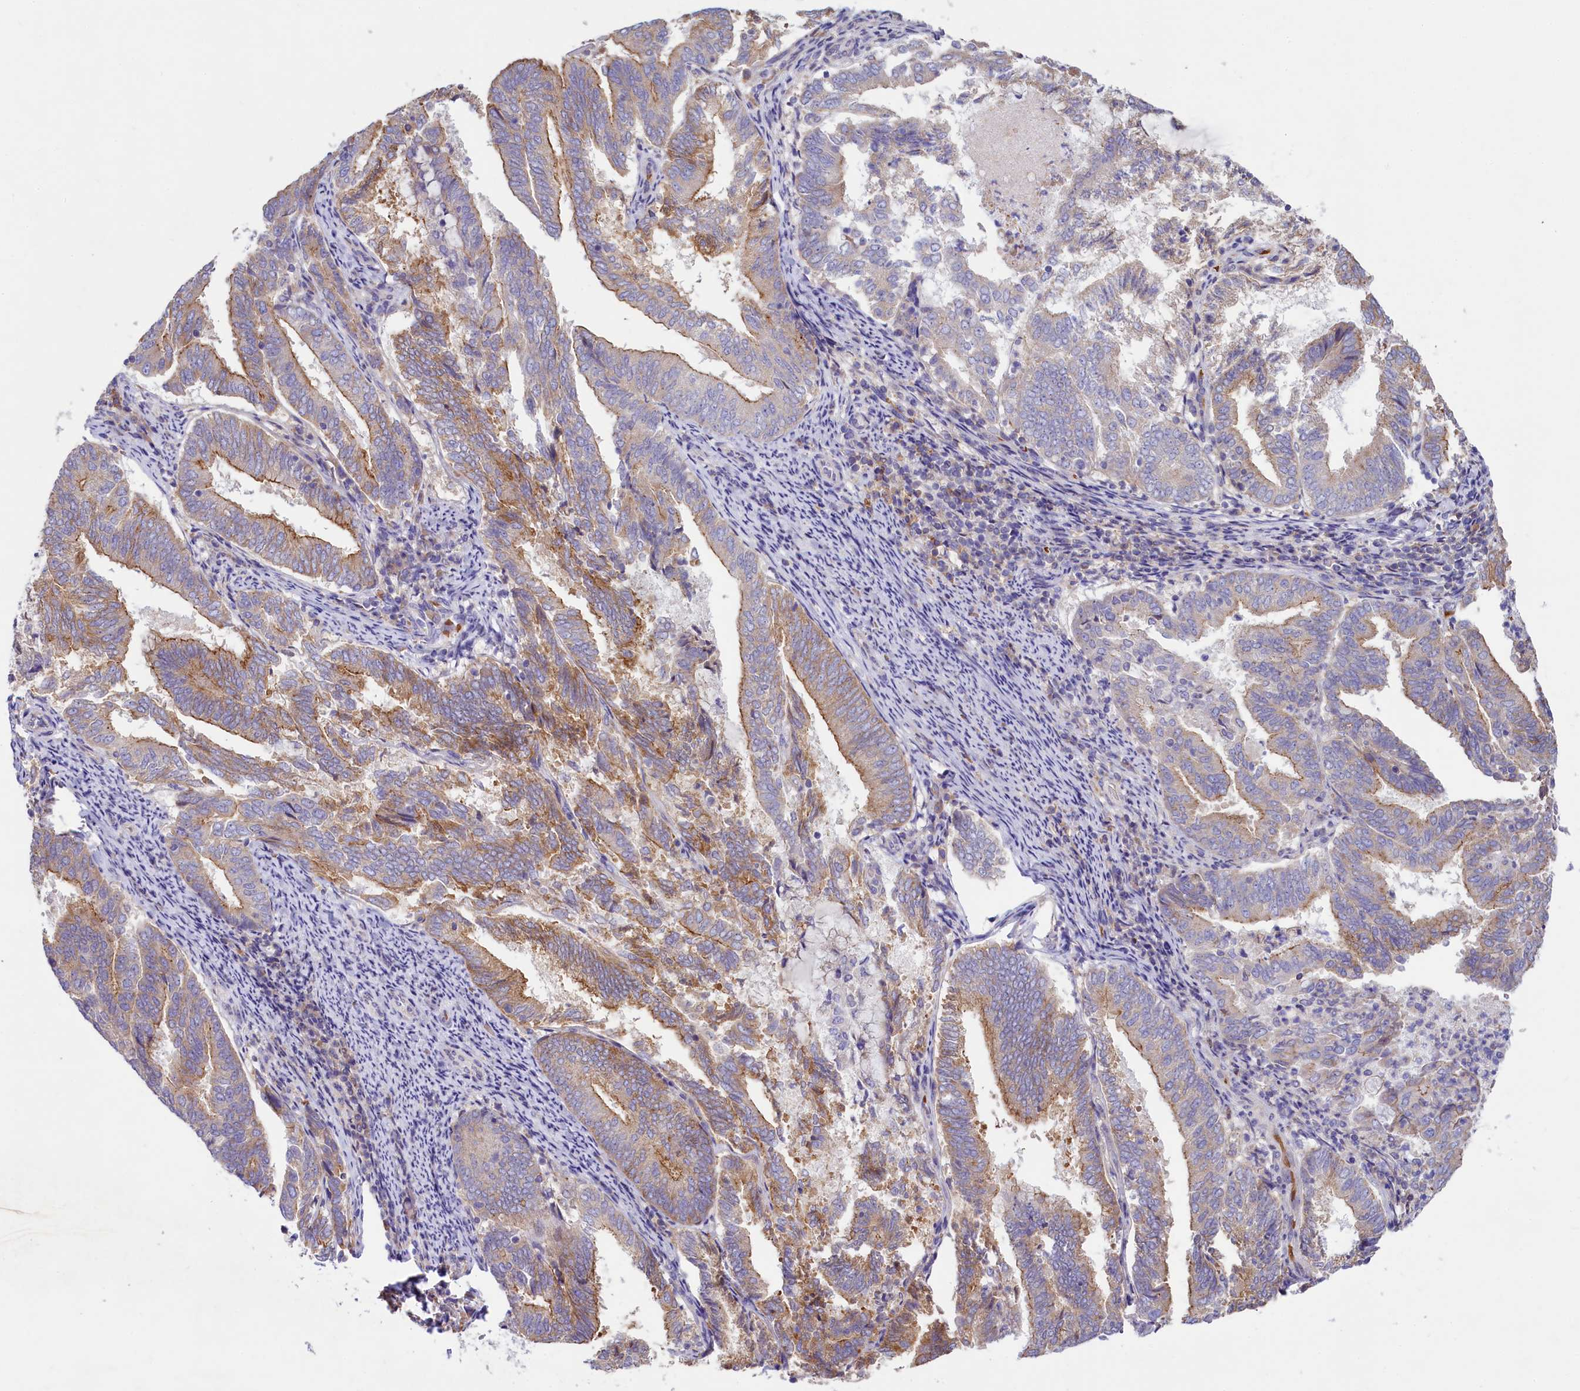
{"staining": {"intensity": "moderate", "quantity": "<25%", "location": "cytoplasmic/membranous"}, "tissue": "endometrial cancer", "cell_type": "Tumor cells", "image_type": "cancer", "snomed": [{"axis": "morphology", "description": "Adenocarcinoma, NOS"}, {"axis": "topography", "description": "Endometrium"}], "caption": "Brown immunohistochemical staining in human endometrial cancer reveals moderate cytoplasmic/membranous positivity in about <25% of tumor cells.", "gene": "HPS6", "patient": {"sex": "female", "age": 80}}